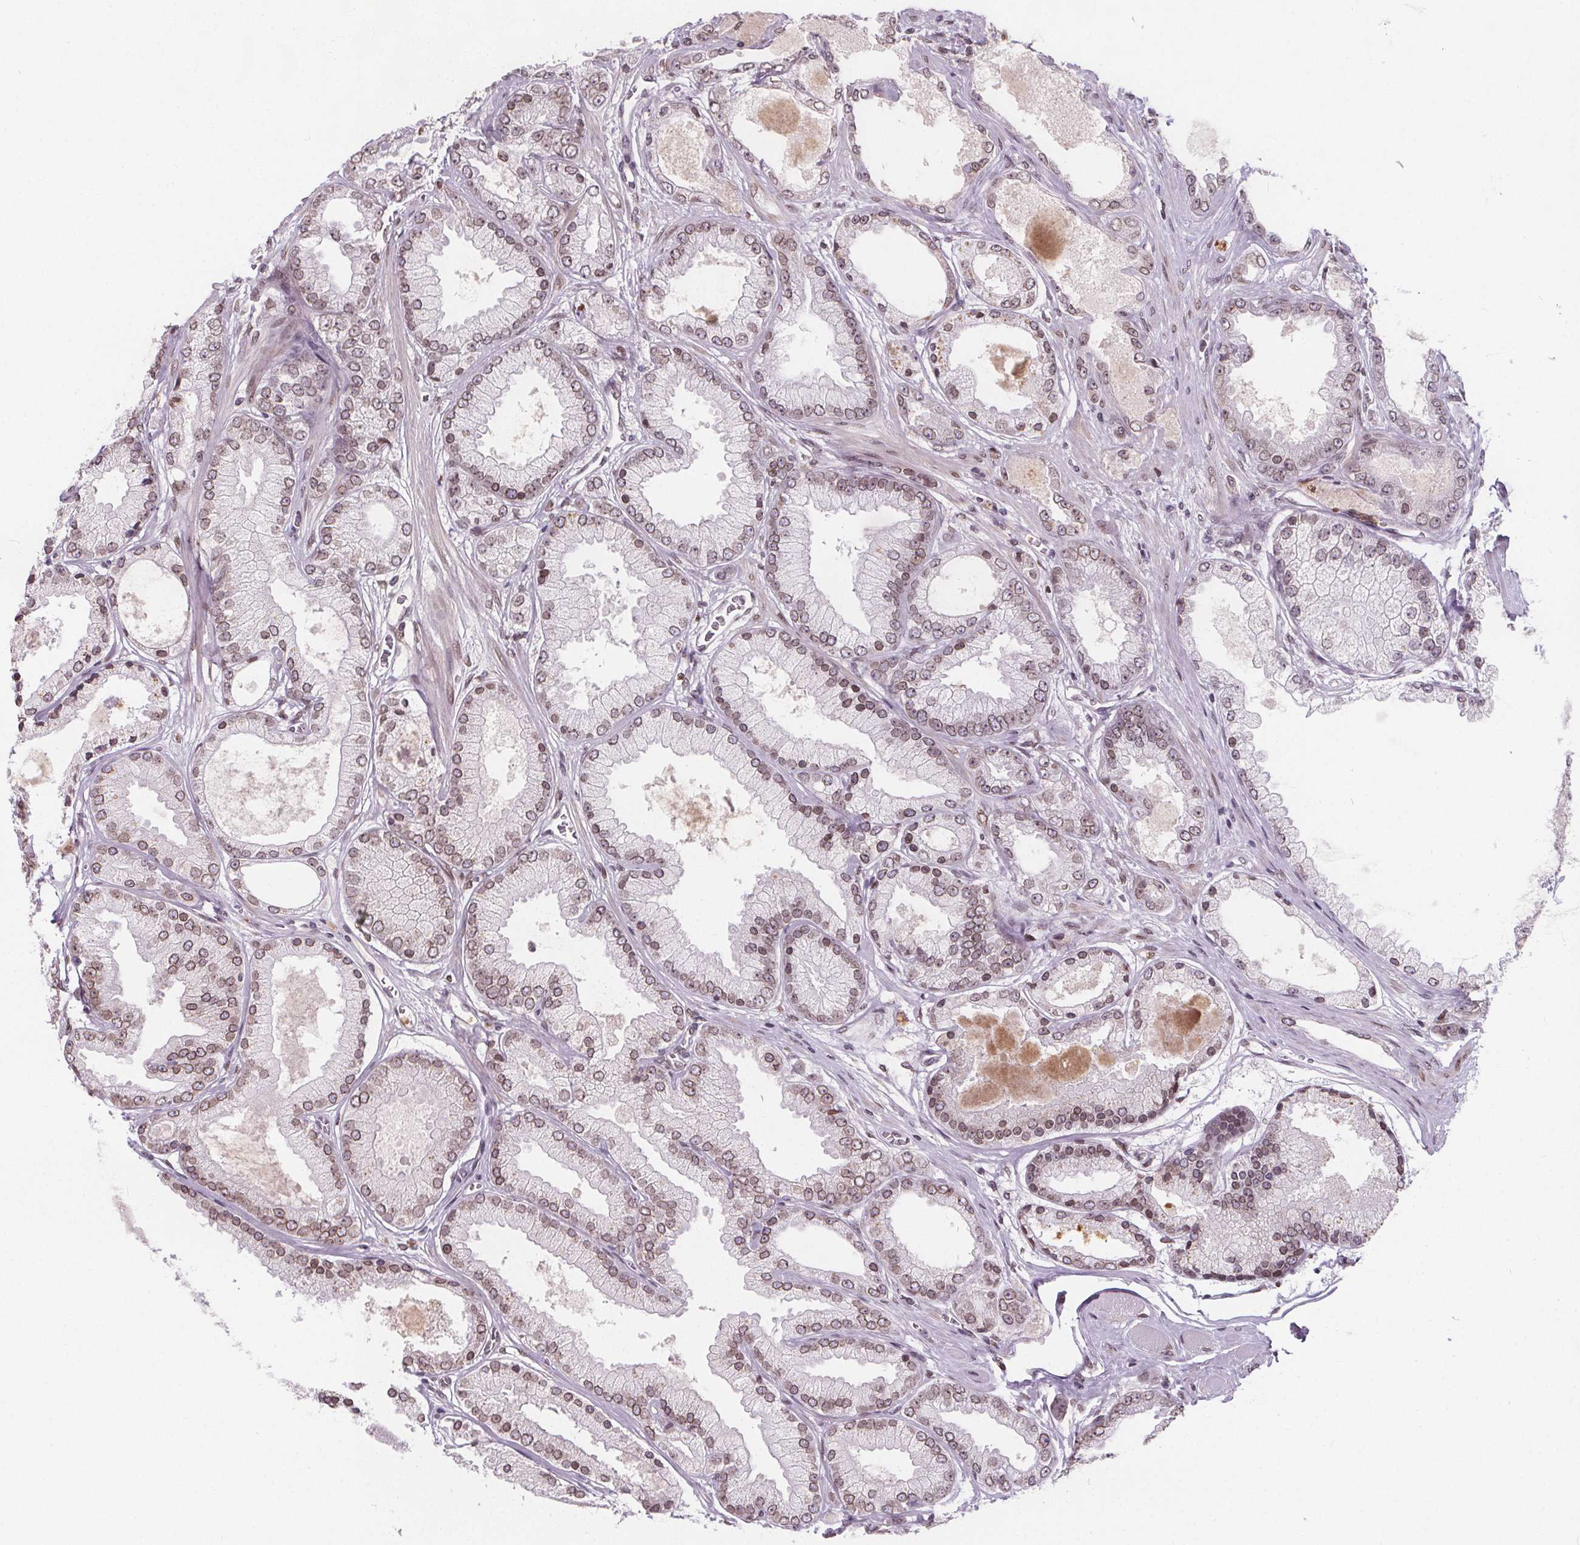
{"staining": {"intensity": "weak", "quantity": ">75%", "location": "cytoplasmic/membranous,nuclear"}, "tissue": "prostate cancer", "cell_type": "Tumor cells", "image_type": "cancer", "snomed": [{"axis": "morphology", "description": "Adenocarcinoma, High grade"}, {"axis": "topography", "description": "Prostate"}], "caption": "Prostate cancer (high-grade adenocarcinoma) stained with a brown dye shows weak cytoplasmic/membranous and nuclear positive positivity in approximately >75% of tumor cells.", "gene": "TTC39C", "patient": {"sex": "male", "age": 67}}